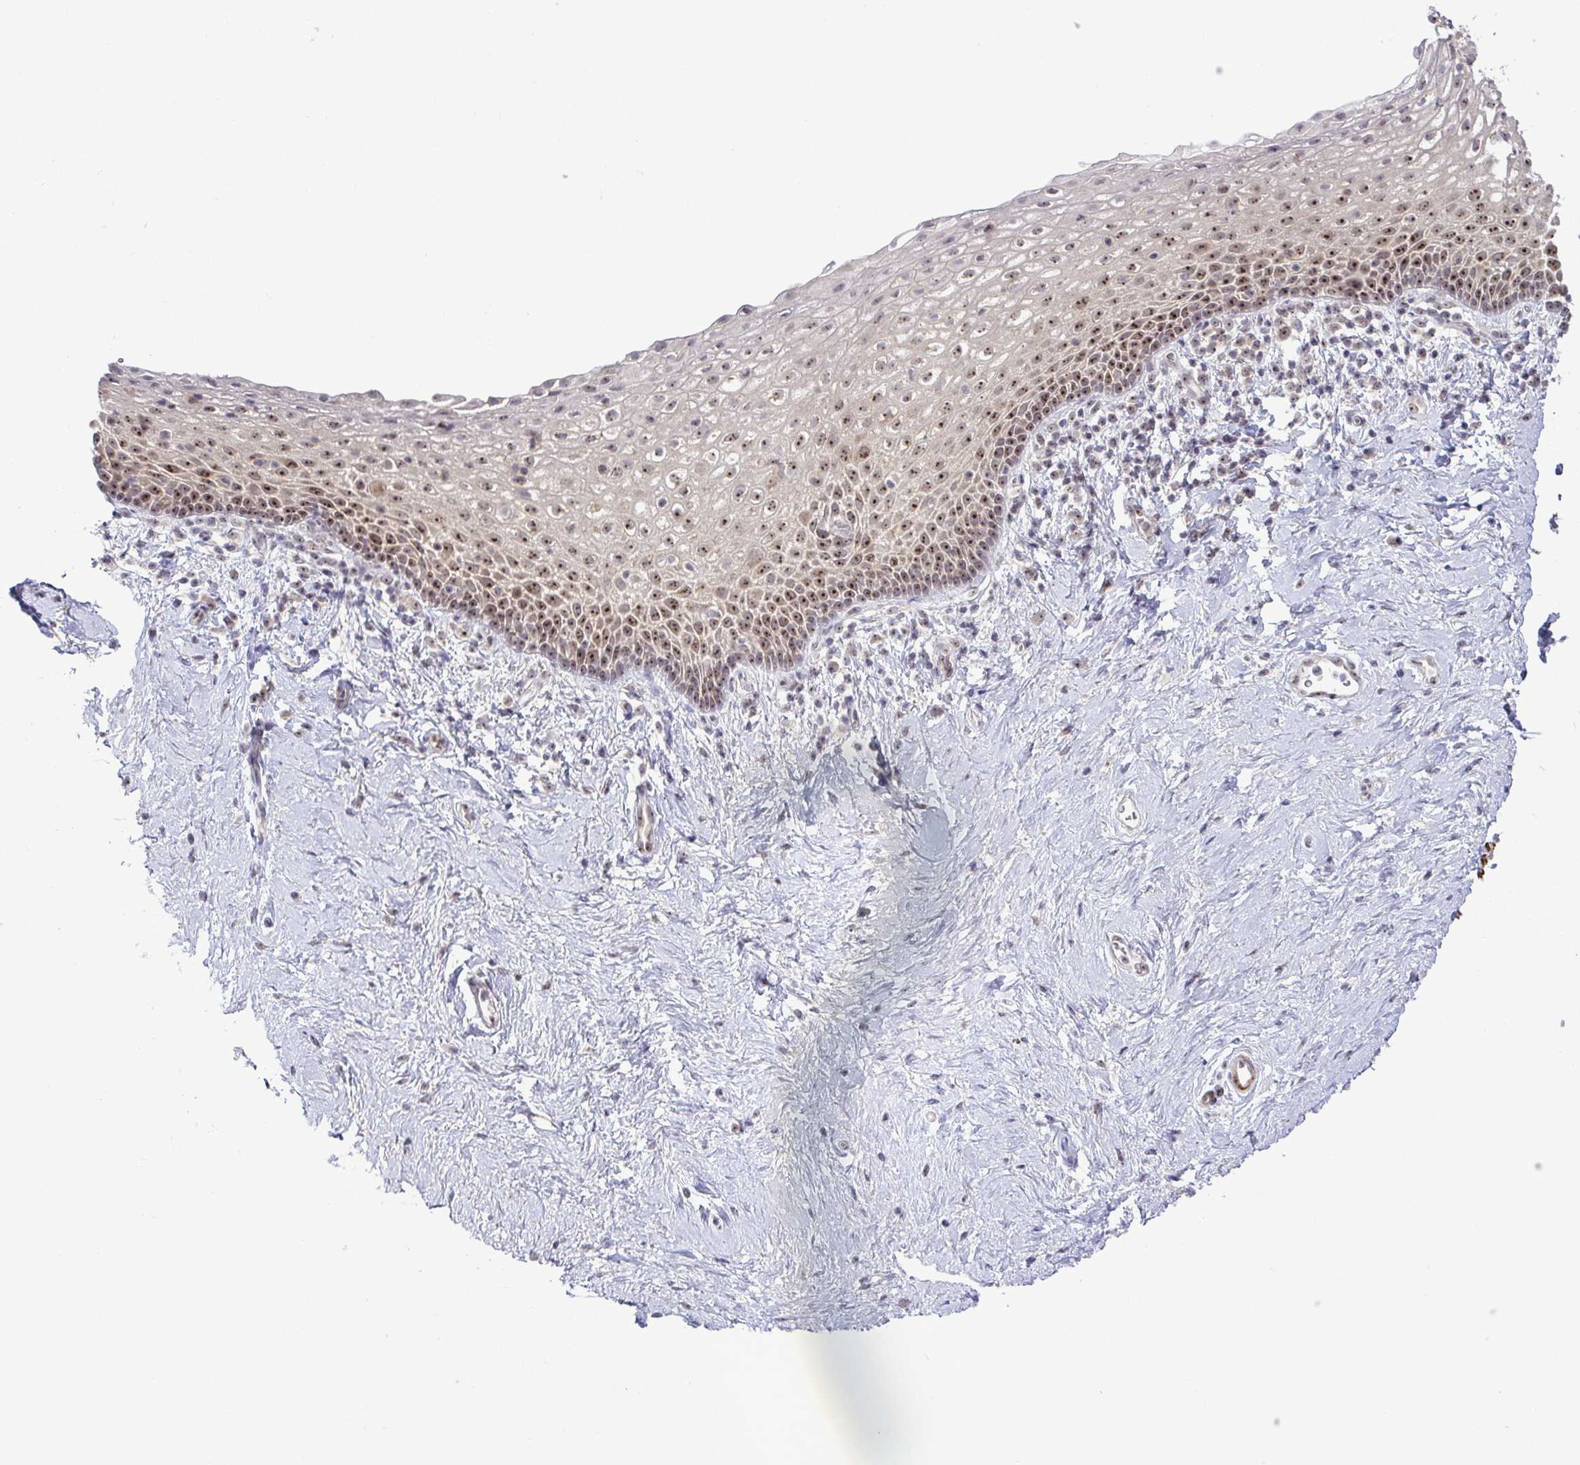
{"staining": {"intensity": "moderate", "quantity": "25%-75%", "location": "nuclear"}, "tissue": "vagina", "cell_type": "Squamous epithelial cells", "image_type": "normal", "snomed": [{"axis": "morphology", "description": "Normal tissue, NOS"}, {"axis": "topography", "description": "Vagina"}], "caption": "Moderate nuclear protein staining is seen in approximately 25%-75% of squamous epithelial cells in vagina. The staining was performed using DAB, with brown indicating positive protein expression. Nuclei are stained blue with hematoxylin.", "gene": "RSL24D1", "patient": {"sex": "female", "age": 61}}